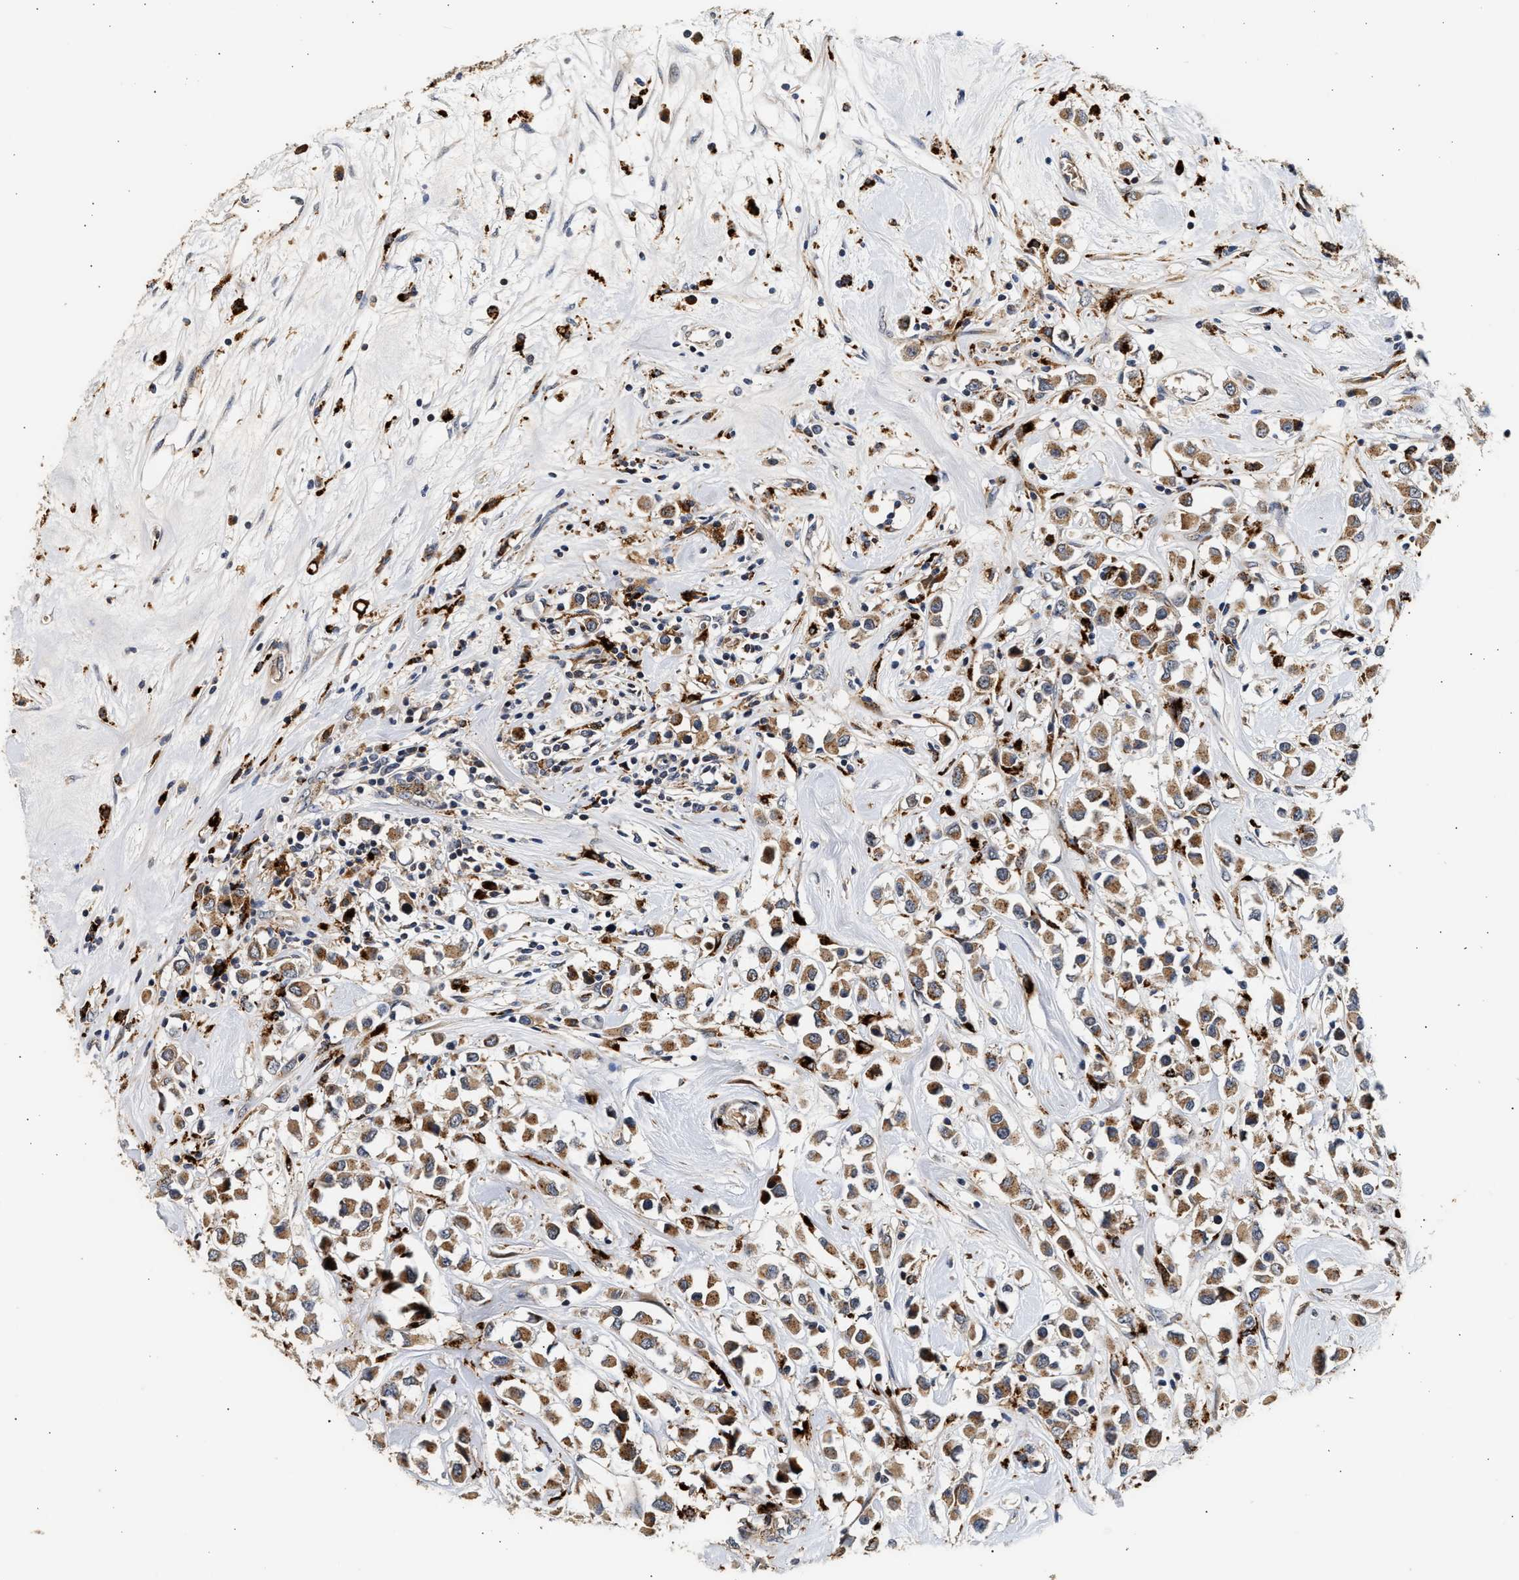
{"staining": {"intensity": "moderate", "quantity": ">75%", "location": "cytoplasmic/membranous"}, "tissue": "breast cancer", "cell_type": "Tumor cells", "image_type": "cancer", "snomed": [{"axis": "morphology", "description": "Duct carcinoma"}, {"axis": "topography", "description": "Breast"}], "caption": "There is medium levels of moderate cytoplasmic/membranous staining in tumor cells of breast cancer, as demonstrated by immunohistochemical staining (brown color).", "gene": "PLD3", "patient": {"sex": "female", "age": 61}}